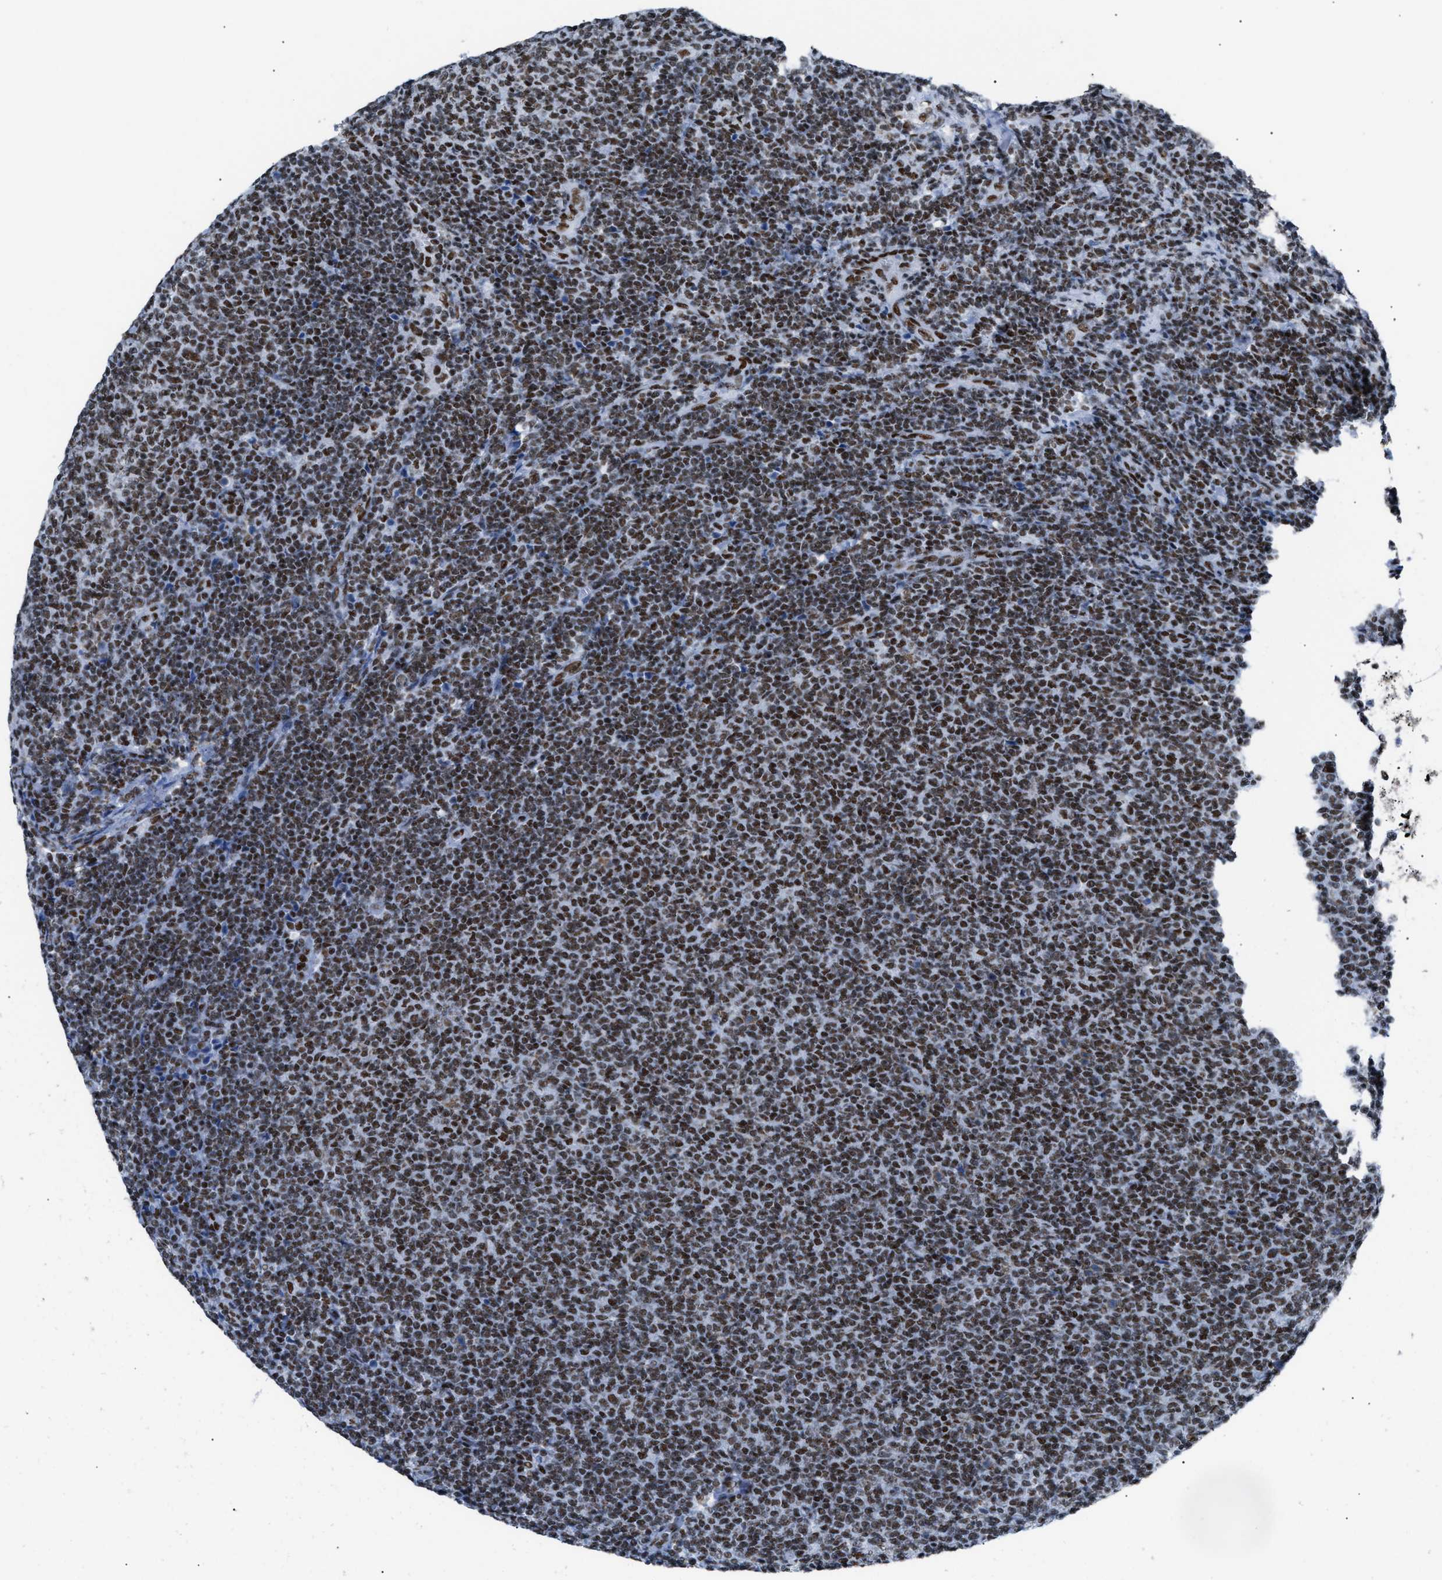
{"staining": {"intensity": "strong", "quantity": "25%-75%", "location": "cytoplasmic/membranous"}, "tissue": "lymphoma", "cell_type": "Tumor cells", "image_type": "cancer", "snomed": [{"axis": "morphology", "description": "Malignant lymphoma, non-Hodgkin's type, Low grade"}, {"axis": "topography", "description": "Lymph node"}], "caption": "Protein positivity by IHC exhibits strong cytoplasmic/membranous positivity in approximately 25%-75% of tumor cells in malignant lymphoma, non-Hodgkin's type (low-grade). (DAB (3,3'-diaminobenzidine) IHC, brown staining for protein, blue staining for nuclei).", "gene": "CCAR2", "patient": {"sex": "male", "age": 66}}